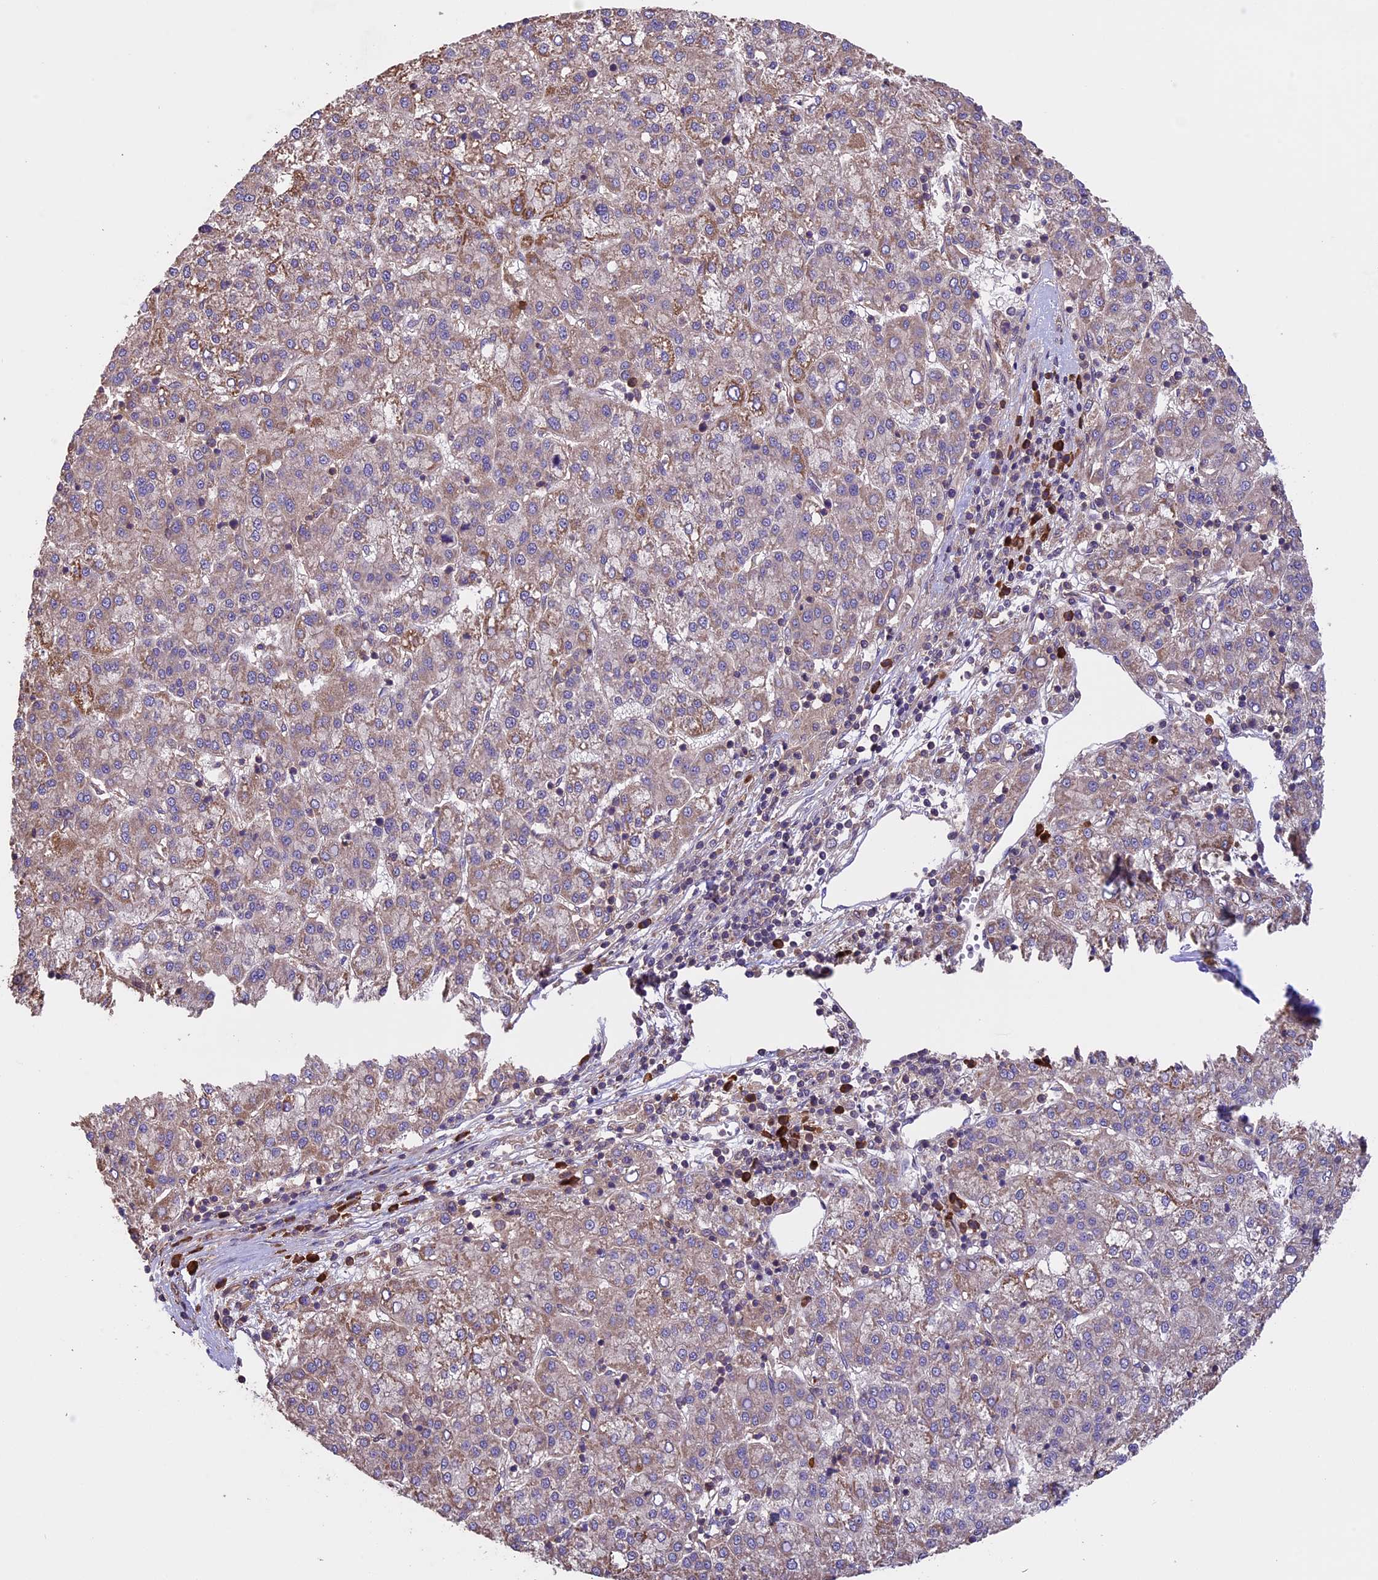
{"staining": {"intensity": "moderate", "quantity": "<25%", "location": "cytoplasmic/membranous"}, "tissue": "liver cancer", "cell_type": "Tumor cells", "image_type": "cancer", "snomed": [{"axis": "morphology", "description": "Carcinoma, Hepatocellular, NOS"}, {"axis": "topography", "description": "Liver"}], "caption": "Liver cancer stained with IHC displays moderate cytoplasmic/membranous positivity in approximately <25% of tumor cells. Immunohistochemistry stains the protein in brown and the nuclei are stained blue.", "gene": "GAS8", "patient": {"sex": "female", "age": 58}}